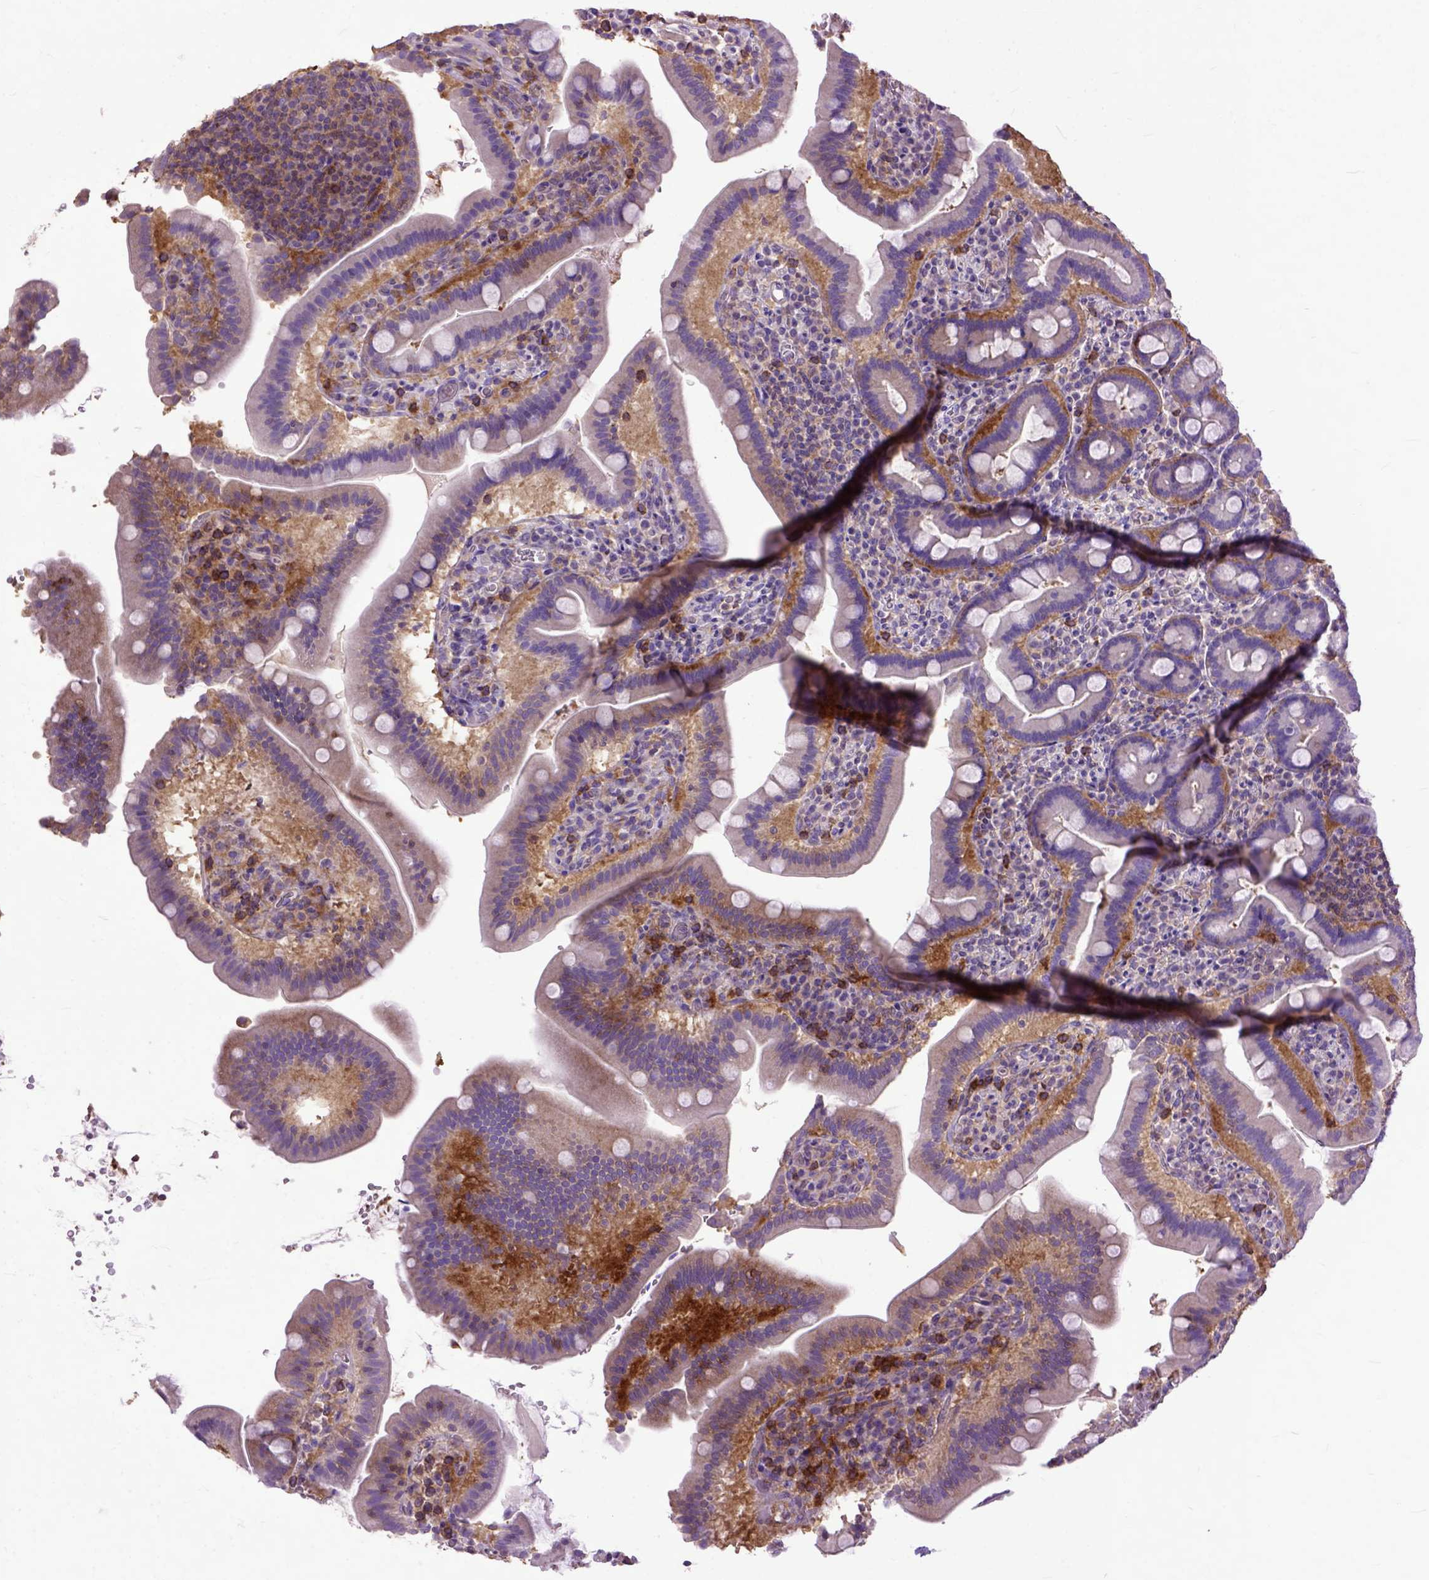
{"staining": {"intensity": "weak", "quantity": ">75%", "location": "cytoplasmic/membranous"}, "tissue": "small intestine", "cell_type": "Glandular cells", "image_type": "normal", "snomed": [{"axis": "morphology", "description": "Normal tissue, NOS"}, {"axis": "topography", "description": "Small intestine"}], "caption": "DAB (3,3'-diaminobenzidine) immunohistochemical staining of normal small intestine shows weak cytoplasmic/membranous protein positivity in about >75% of glandular cells.", "gene": "NAMPT", "patient": {"sex": "male", "age": 26}}